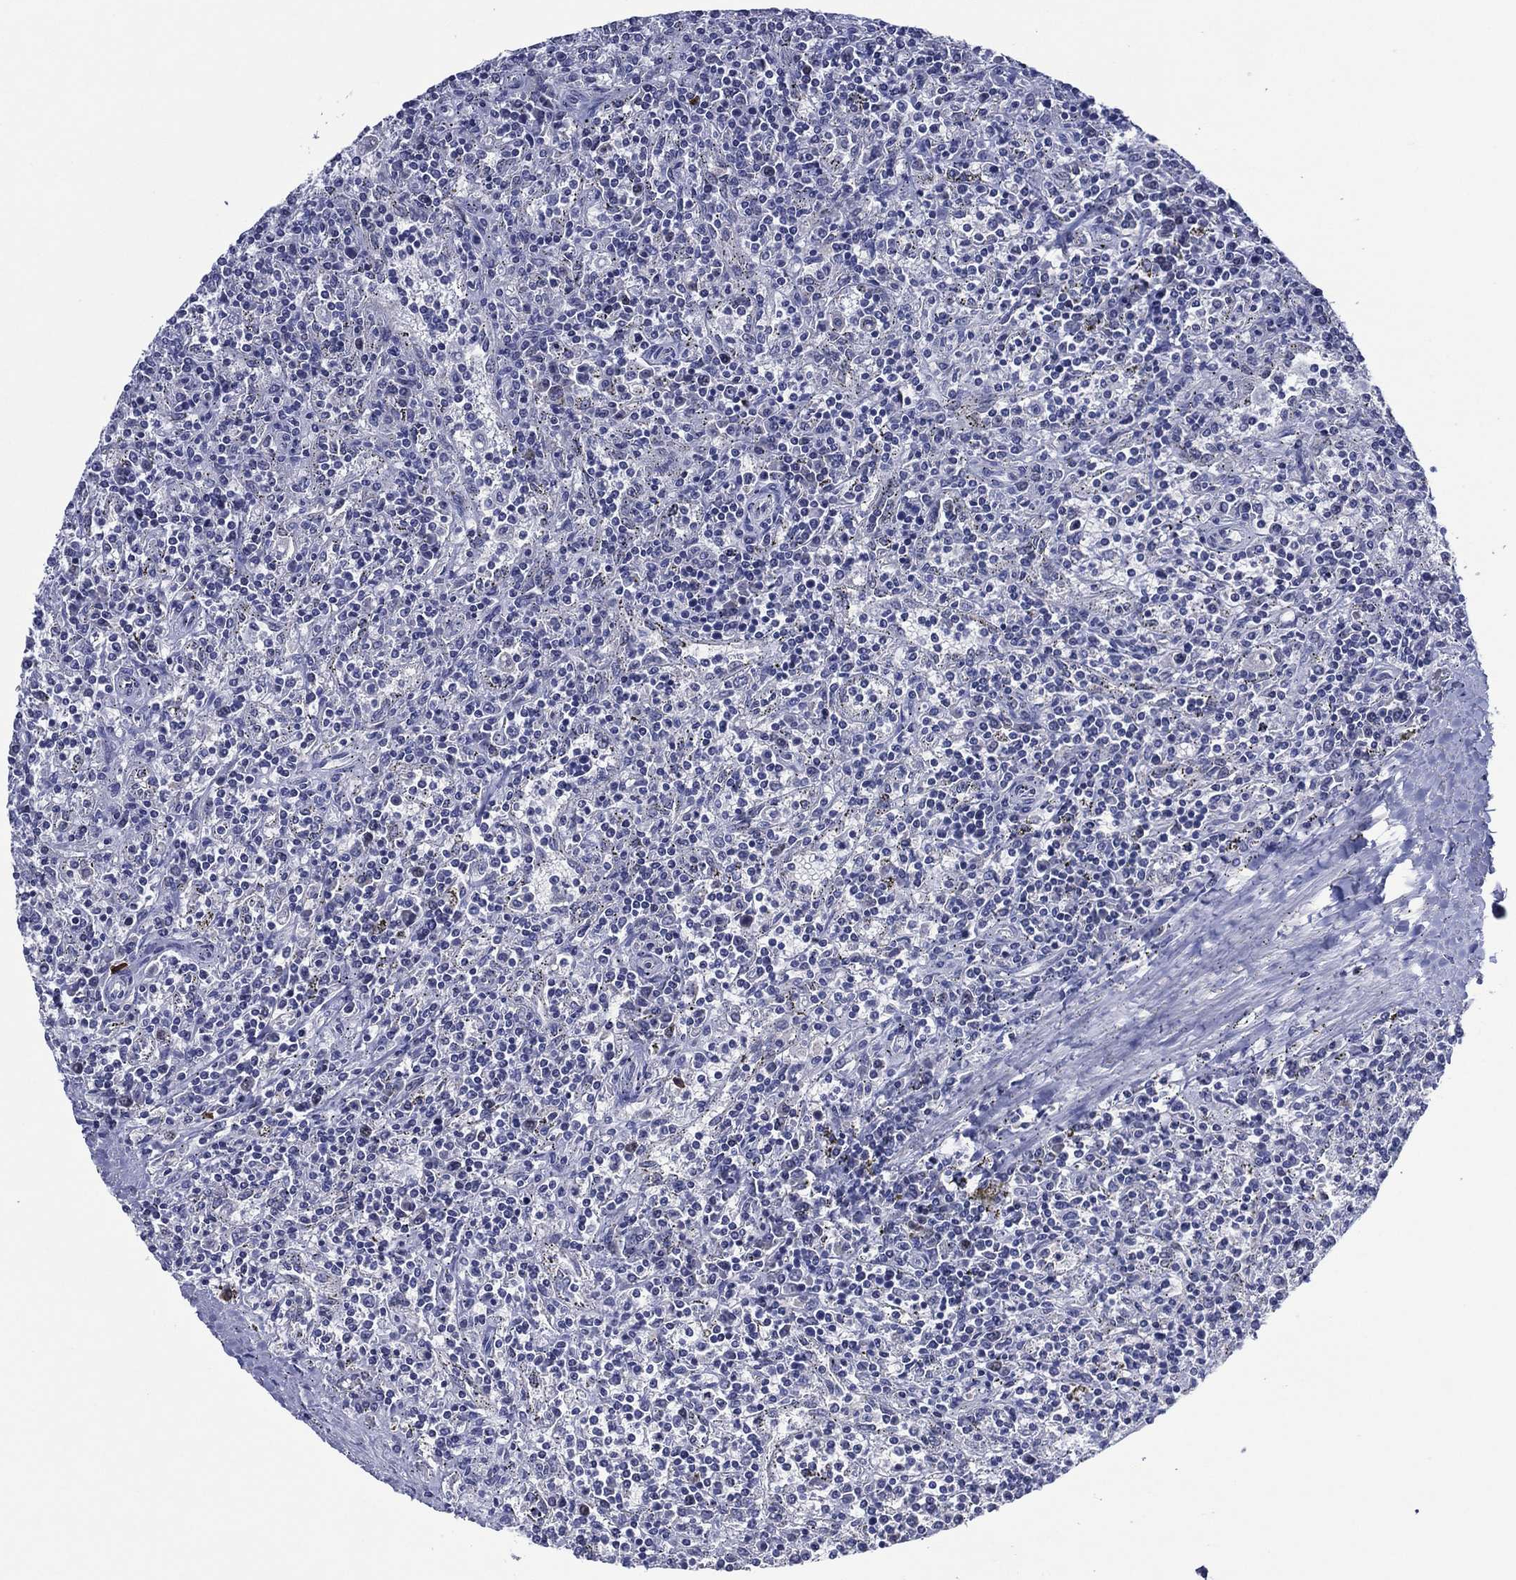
{"staining": {"intensity": "negative", "quantity": "none", "location": "none"}, "tissue": "lymphoma", "cell_type": "Tumor cells", "image_type": "cancer", "snomed": [{"axis": "morphology", "description": "Malignant lymphoma, non-Hodgkin's type, Low grade"}, {"axis": "topography", "description": "Spleen"}], "caption": "The immunohistochemistry (IHC) image has no significant staining in tumor cells of malignant lymphoma, non-Hodgkin's type (low-grade) tissue.", "gene": "GATA6", "patient": {"sex": "male", "age": 62}}